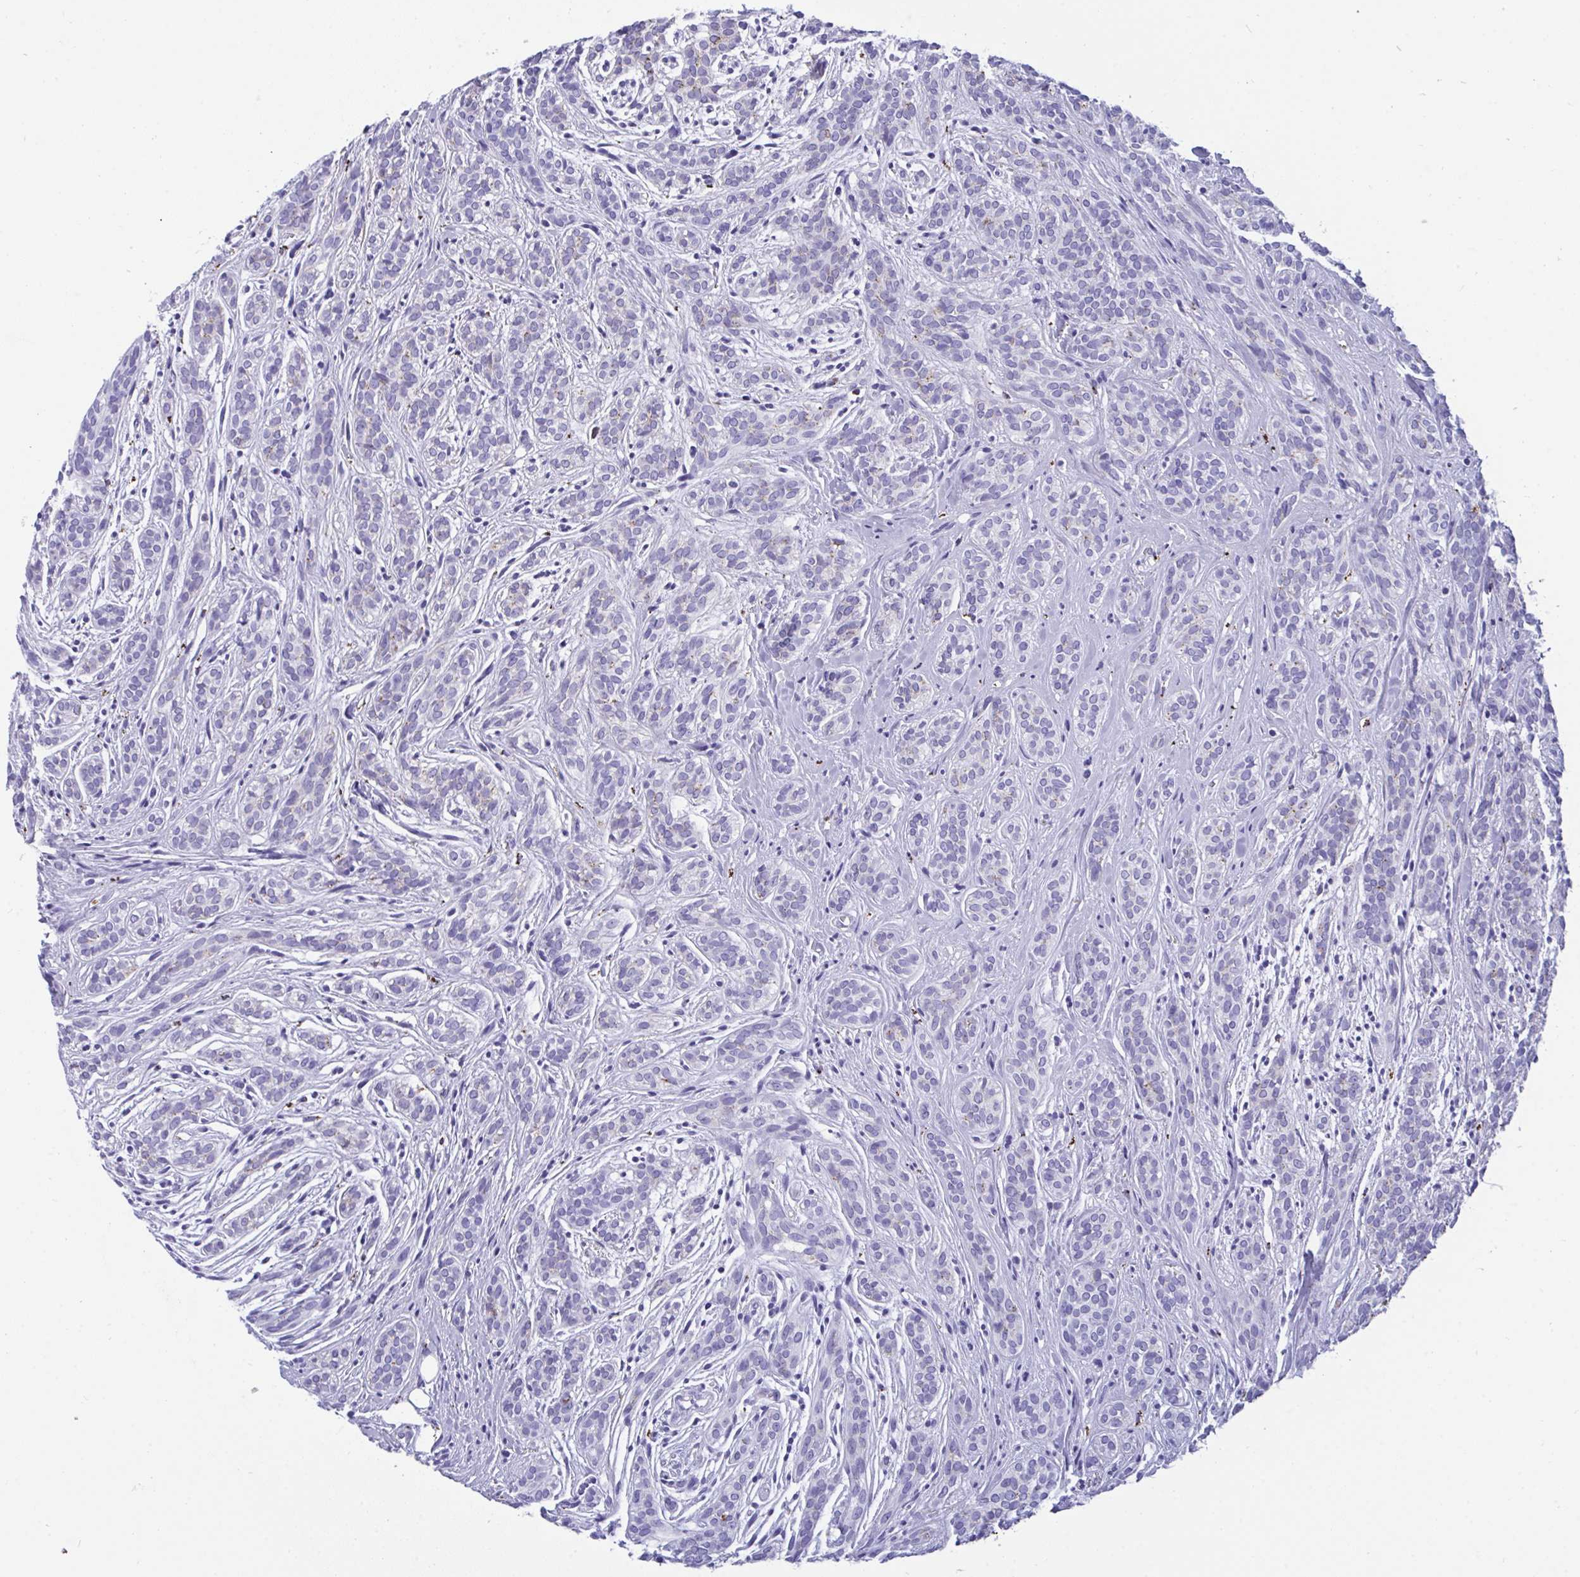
{"staining": {"intensity": "negative", "quantity": "none", "location": "none"}, "tissue": "head and neck cancer", "cell_type": "Tumor cells", "image_type": "cancer", "snomed": [{"axis": "morphology", "description": "Adenocarcinoma, NOS"}, {"axis": "topography", "description": "Head-Neck"}], "caption": "This is an immunohistochemistry photomicrograph of human head and neck cancer. There is no positivity in tumor cells.", "gene": "CPVL", "patient": {"sex": "female", "age": 57}}